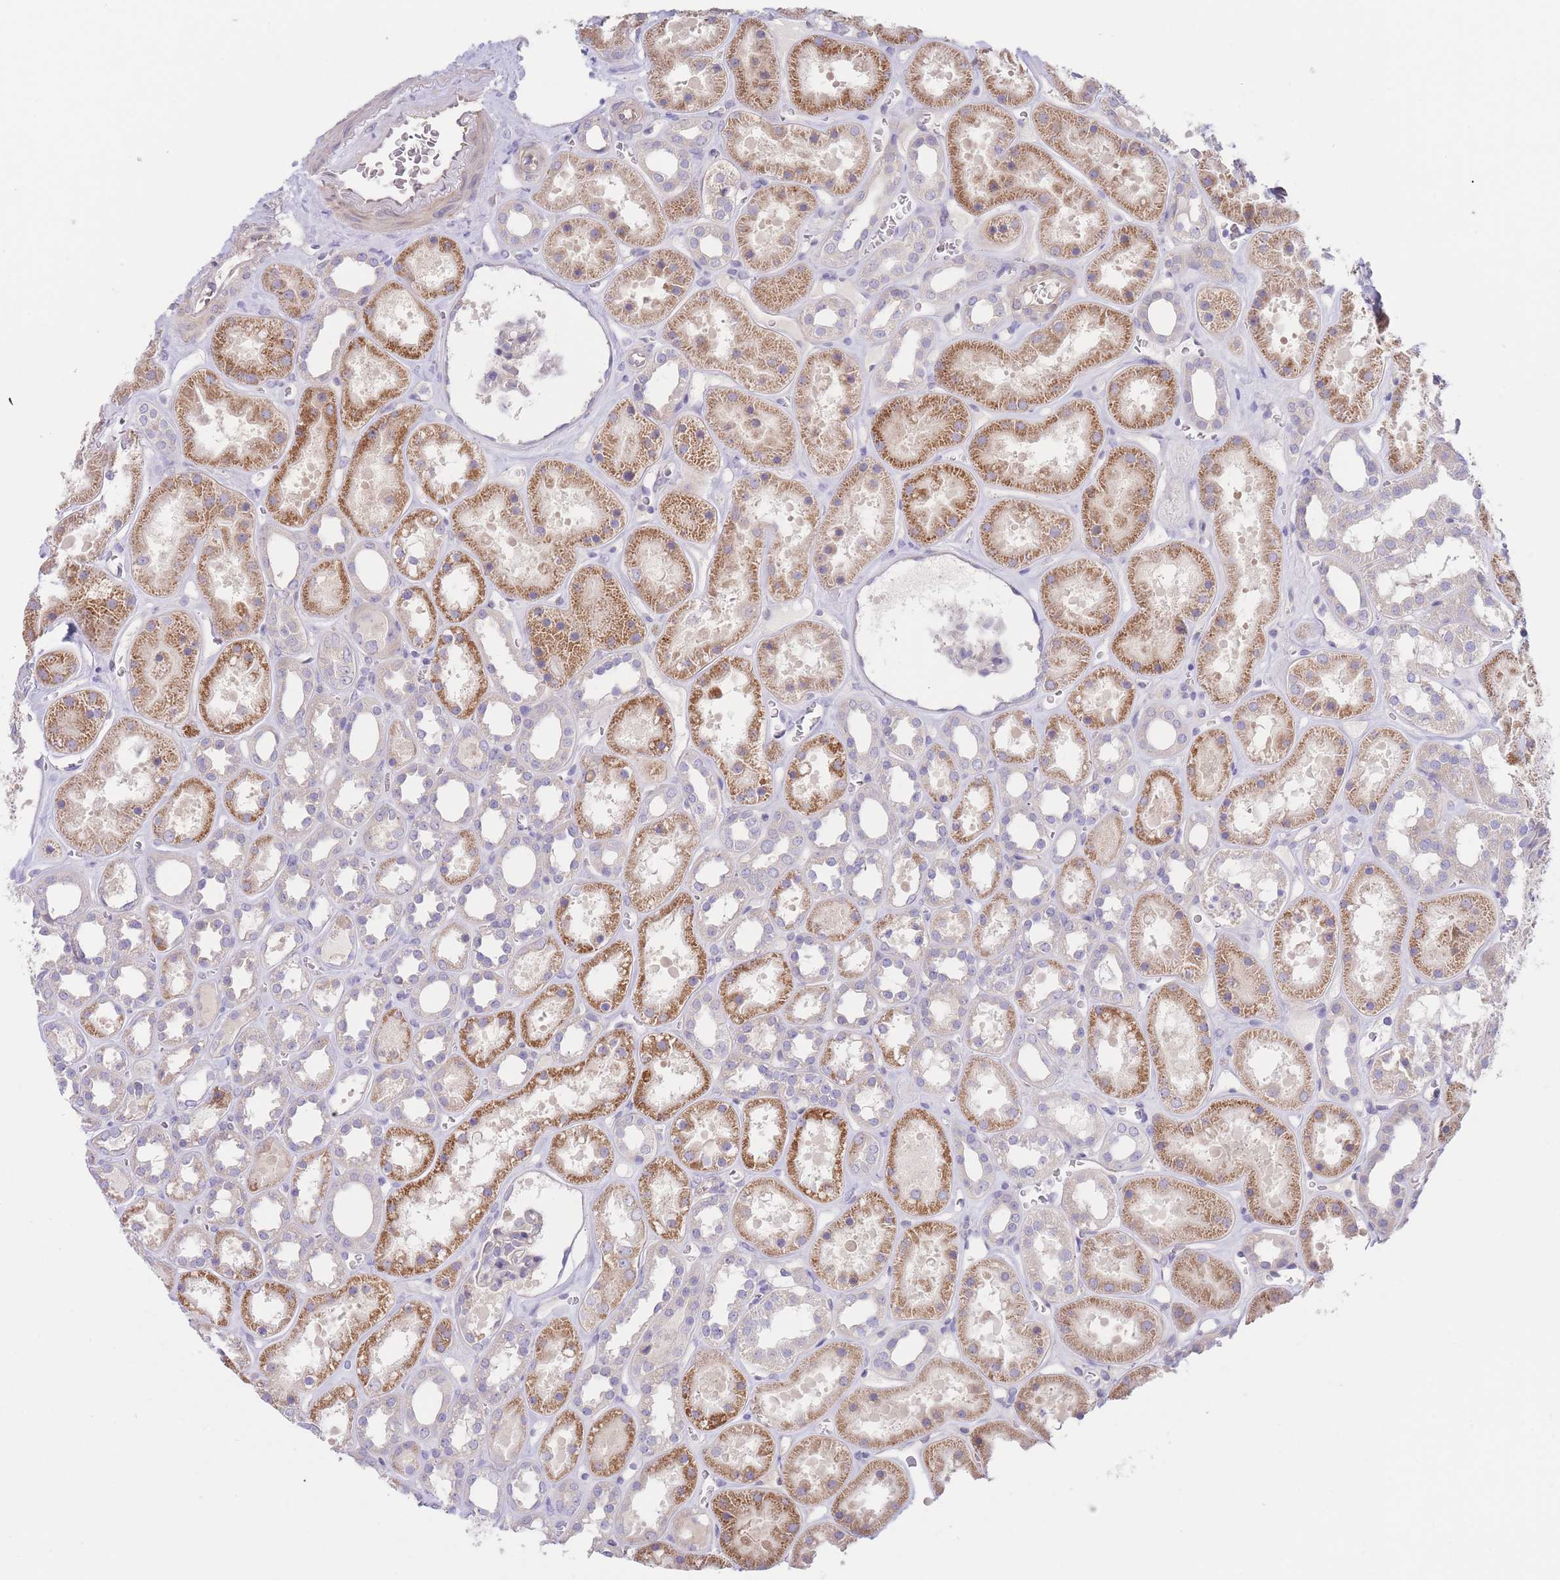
{"staining": {"intensity": "negative", "quantity": "none", "location": "none"}, "tissue": "kidney", "cell_type": "Cells in glomeruli", "image_type": "normal", "snomed": [{"axis": "morphology", "description": "Normal tissue, NOS"}, {"axis": "topography", "description": "Kidney"}], "caption": "Human kidney stained for a protein using IHC displays no expression in cells in glomeruli.", "gene": "ZNF281", "patient": {"sex": "female", "age": 41}}